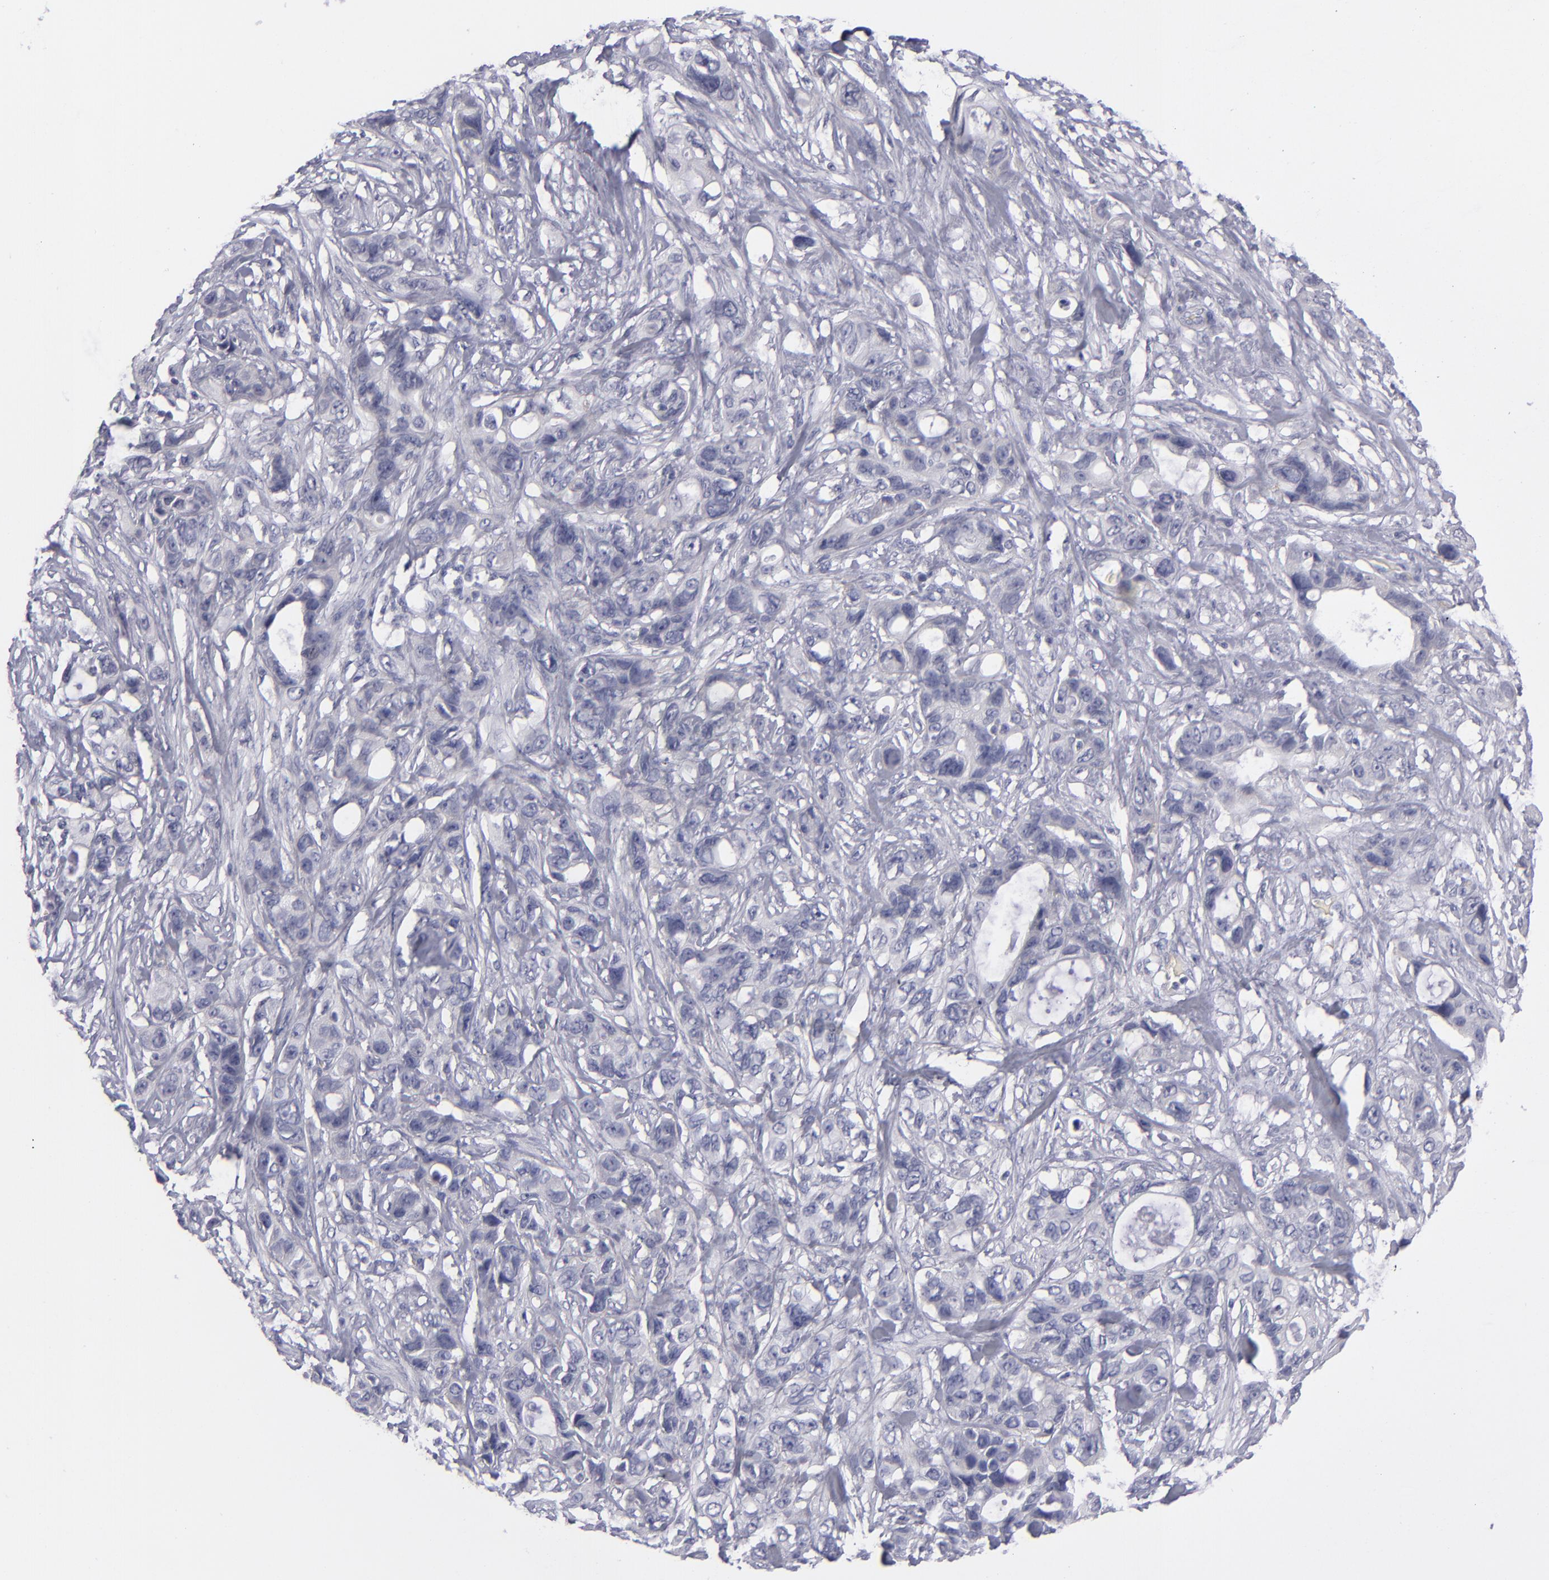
{"staining": {"intensity": "negative", "quantity": "none", "location": "none"}, "tissue": "stomach cancer", "cell_type": "Tumor cells", "image_type": "cancer", "snomed": [{"axis": "morphology", "description": "Adenocarcinoma, NOS"}, {"axis": "topography", "description": "Stomach, upper"}], "caption": "Tumor cells show no significant protein staining in adenocarcinoma (stomach). The staining was performed using DAB to visualize the protein expression in brown, while the nuclei were stained in blue with hematoxylin (Magnification: 20x).", "gene": "ITGB4", "patient": {"sex": "male", "age": 47}}